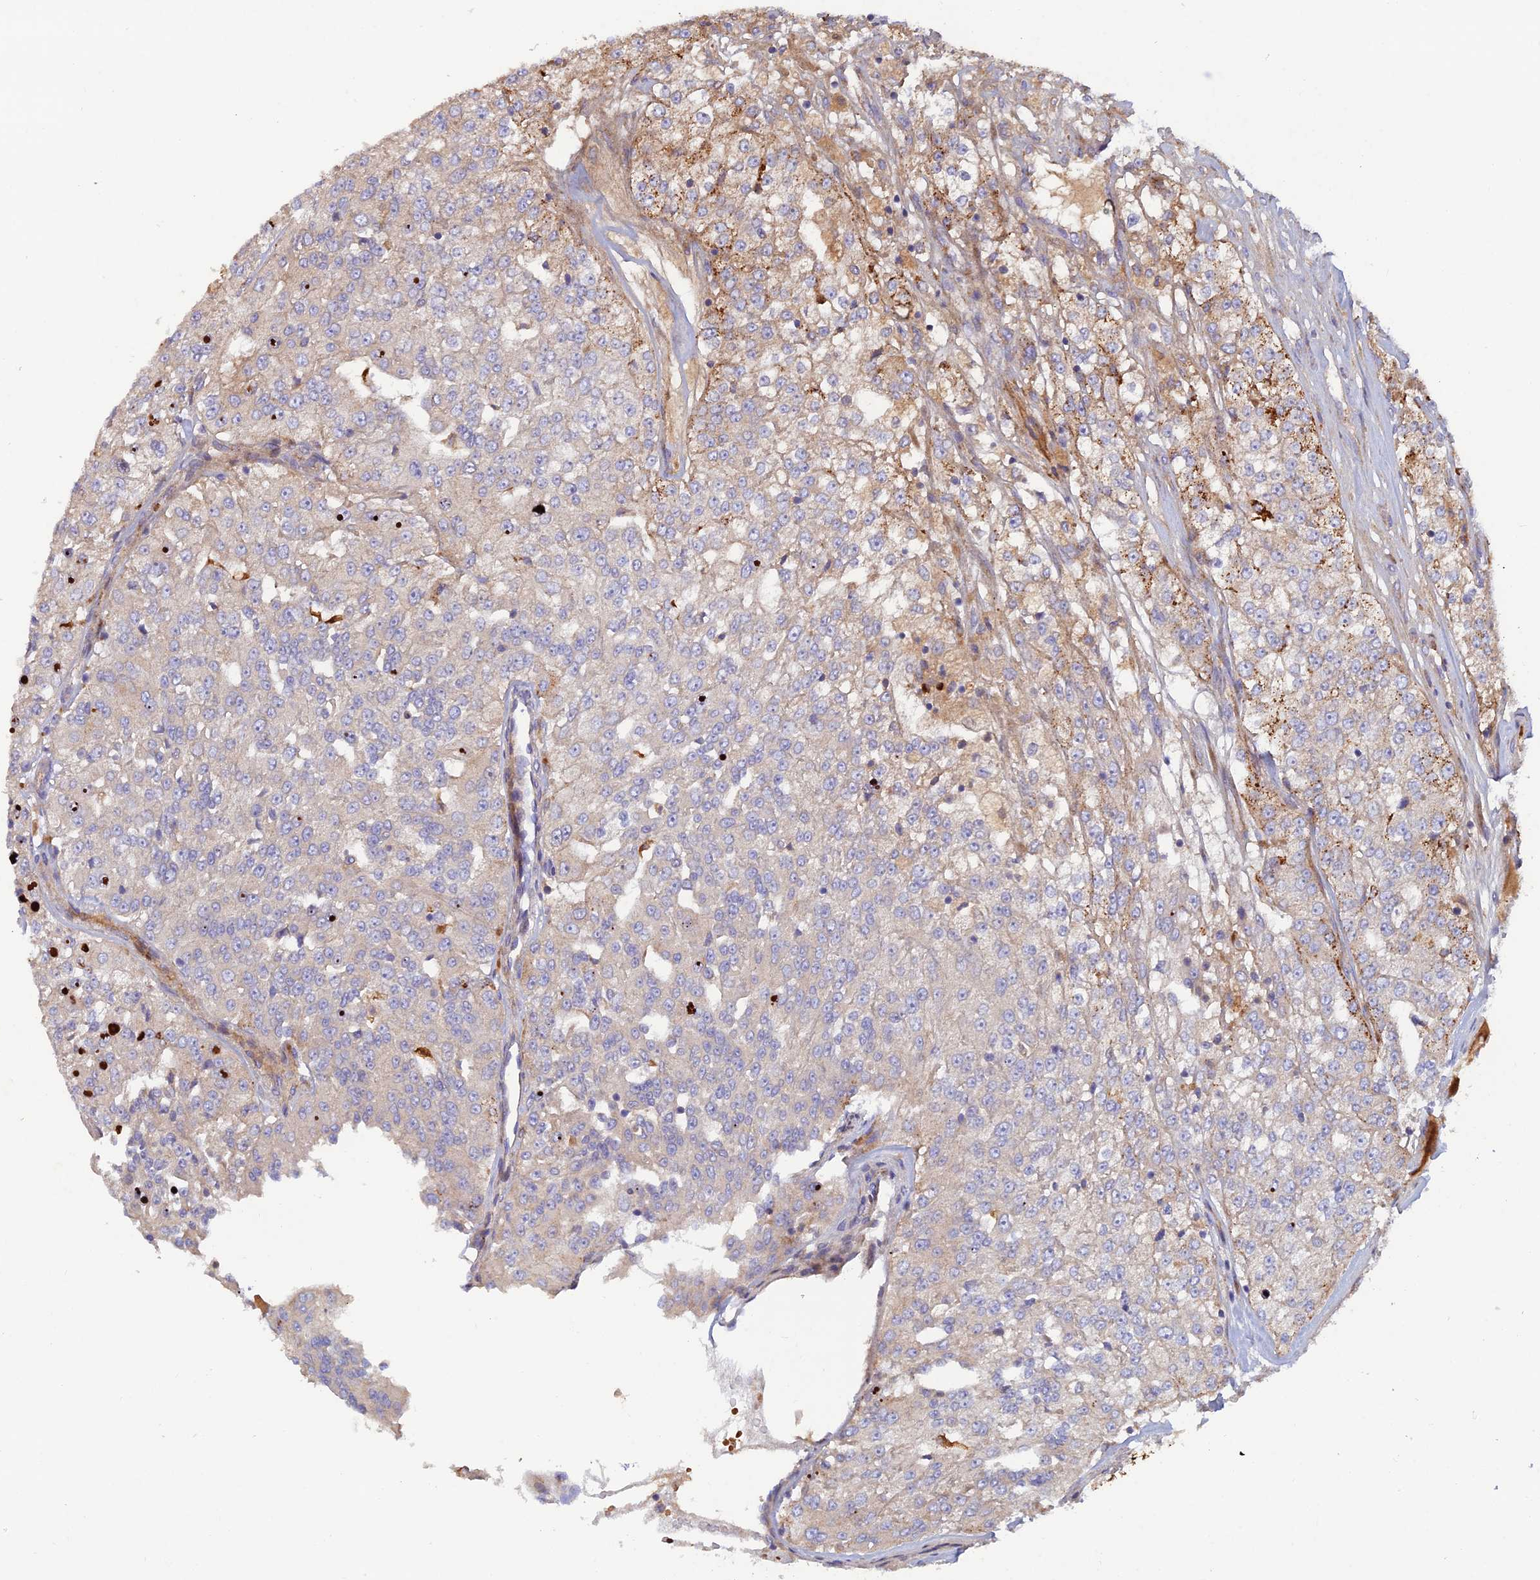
{"staining": {"intensity": "moderate", "quantity": "<25%", "location": "cytoplasmic/membranous"}, "tissue": "renal cancer", "cell_type": "Tumor cells", "image_type": "cancer", "snomed": [{"axis": "morphology", "description": "Adenocarcinoma, NOS"}, {"axis": "topography", "description": "Kidney"}], "caption": "This histopathology image reveals immunohistochemistry staining of renal cancer (adenocarcinoma), with low moderate cytoplasmic/membranous positivity in about <25% of tumor cells.", "gene": "GMCL1", "patient": {"sex": "female", "age": 63}}